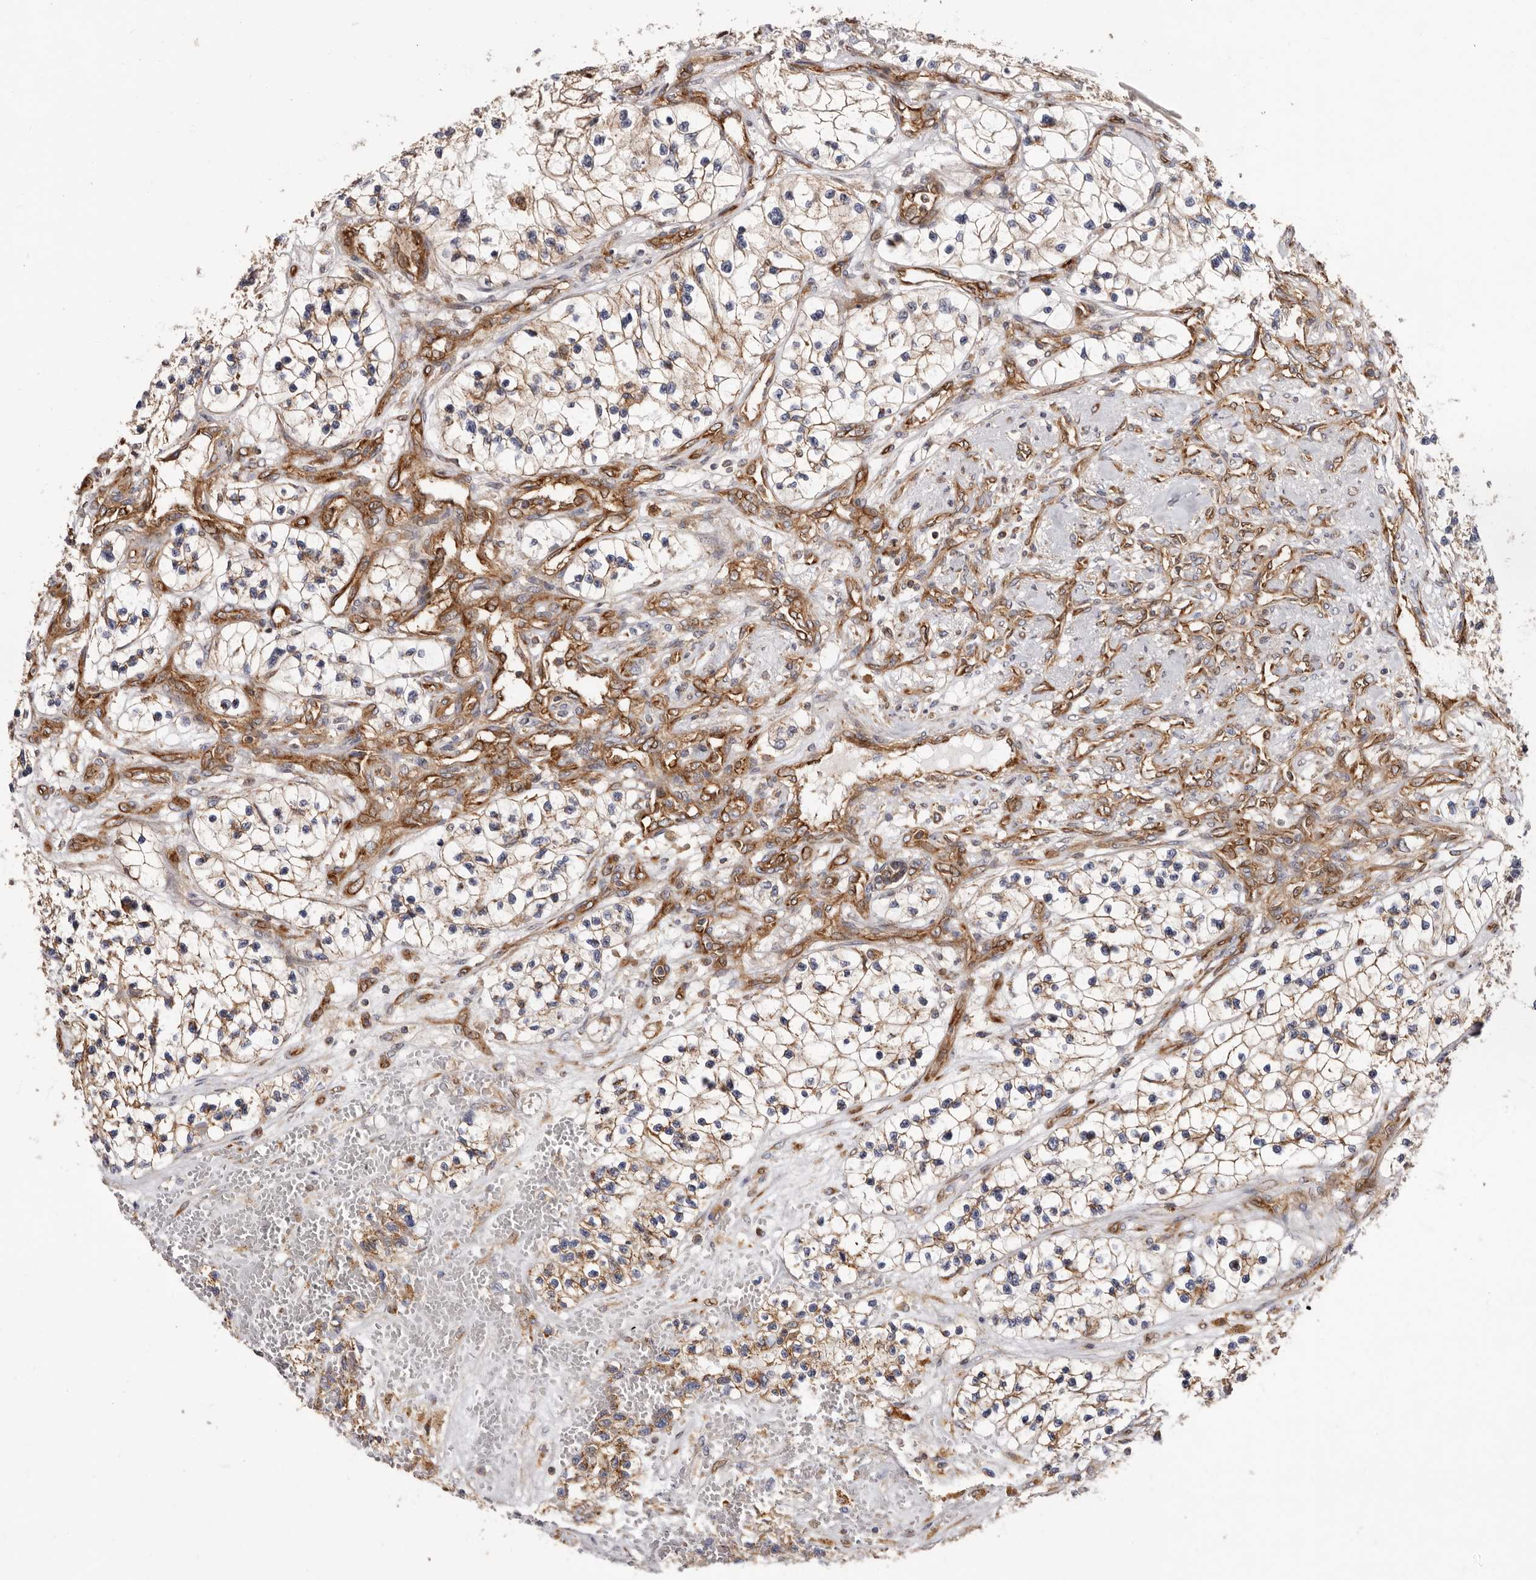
{"staining": {"intensity": "weak", "quantity": ">75%", "location": "cytoplasmic/membranous"}, "tissue": "renal cancer", "cell_type": "Tumor cells", "image_type": "cancer", "snomed": [{"axis": "morphology", "description": "Adenocarcinoma, NOS"}, {"axis": "topography", "description": "Kidney"}], "caption": "Protein analysis of adenocarcinoma (renal) tissue displays weak cytoplasmic/membranous positivity in about >75% of tumor cells.", "gene": "COQ8B", "patient": {"sex": "female", "age": 57}}